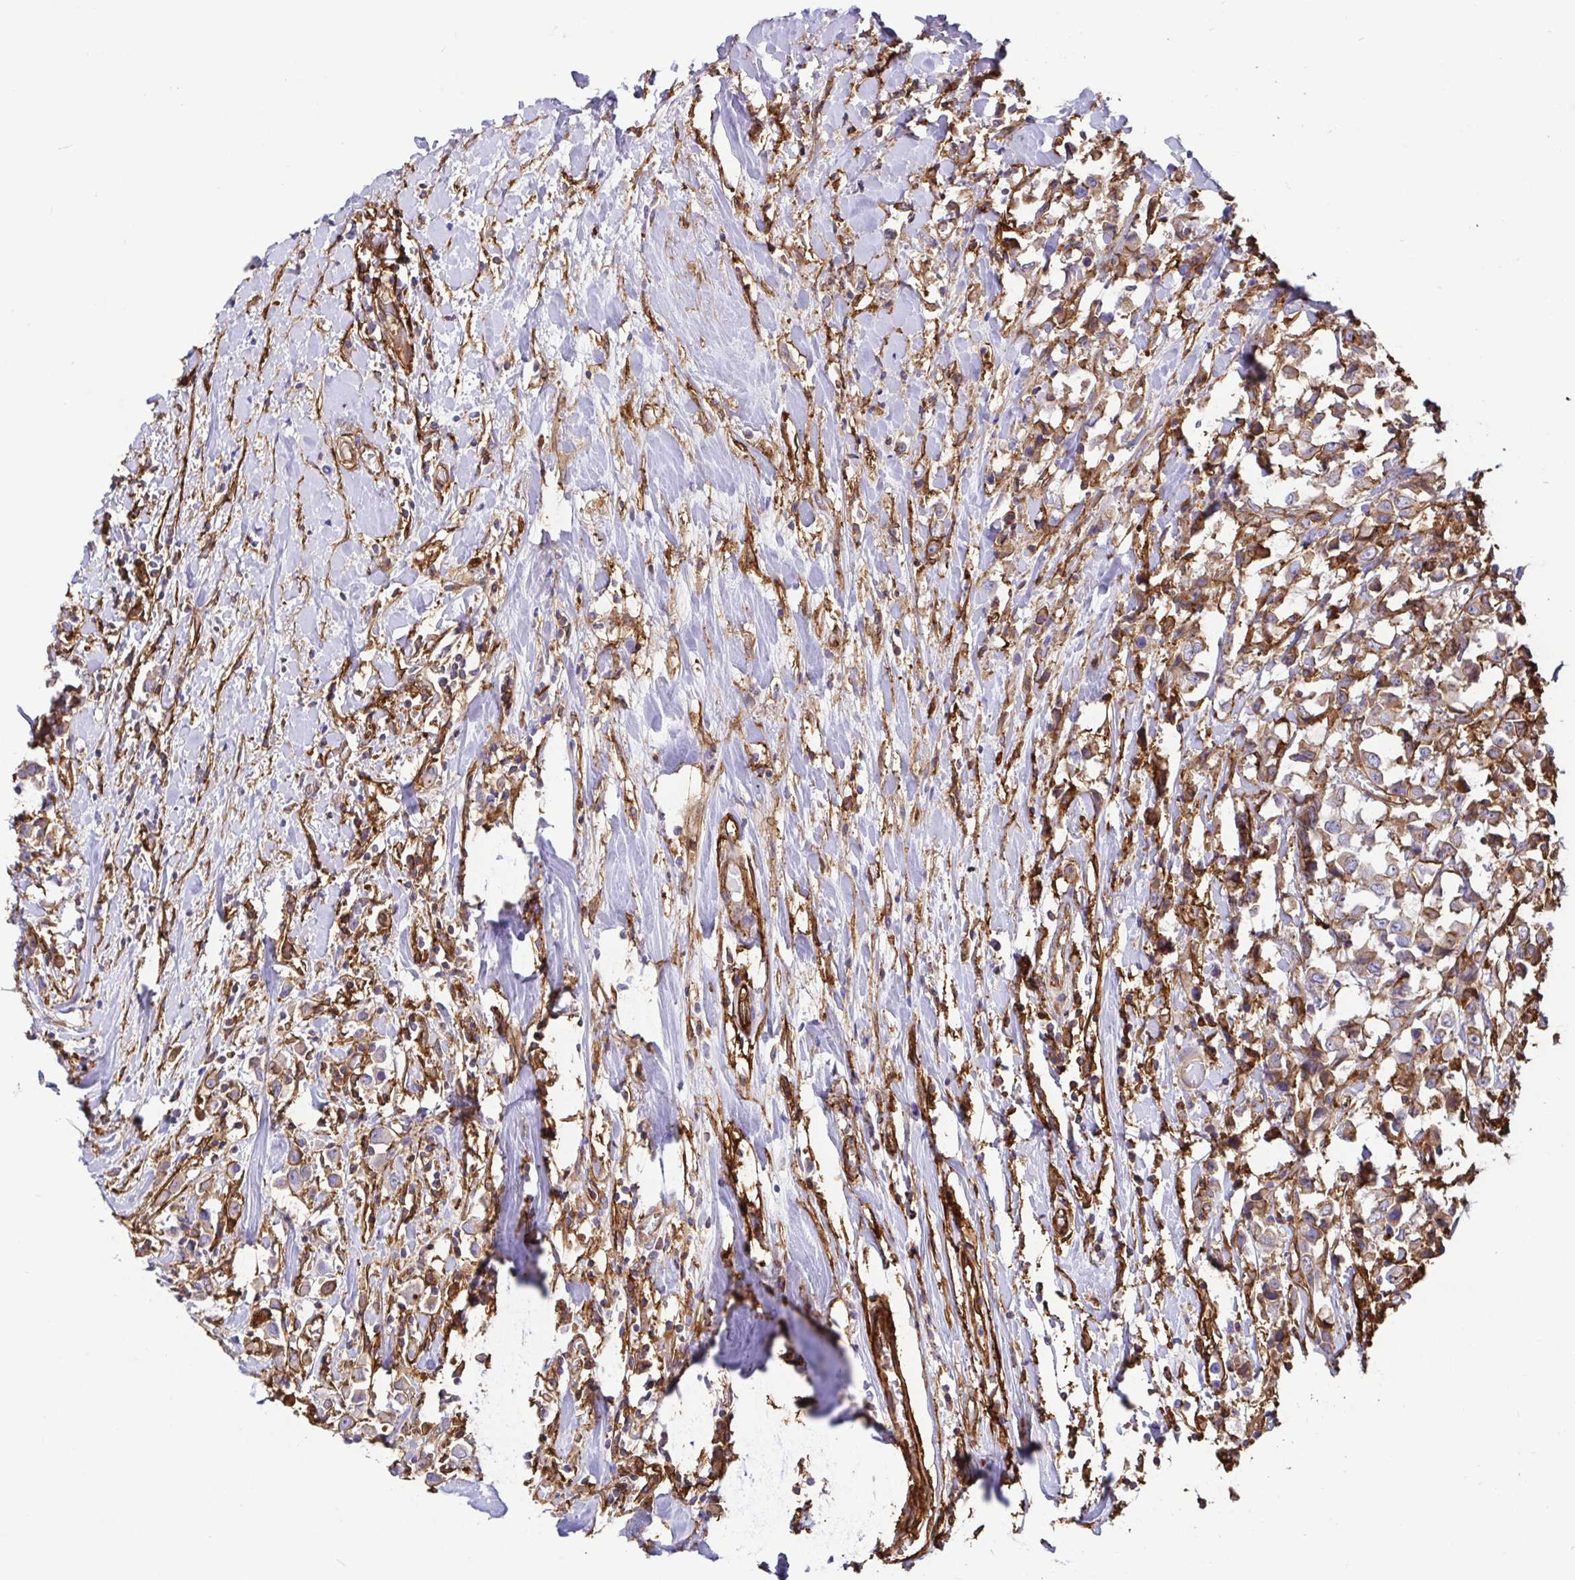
{"staining": {"intensity": "weak", "quantity": ">75%", "location": "cytoplasmic/membranous"}, "tissue": "breast cancer", "cell_type": "Tumor cells", "image_type": "cancer", "snomed": [{"axis": "morphology", "description": "Duct carcinoma"}, {"axis": "topography", "description": "Breast"}], "caption": "Human breast intraductal carcinoma stained with a protein marker shows weak staining in tumor cells.", "gene": "ANXA2", "patient": {"sex": "female", "age": 61}}